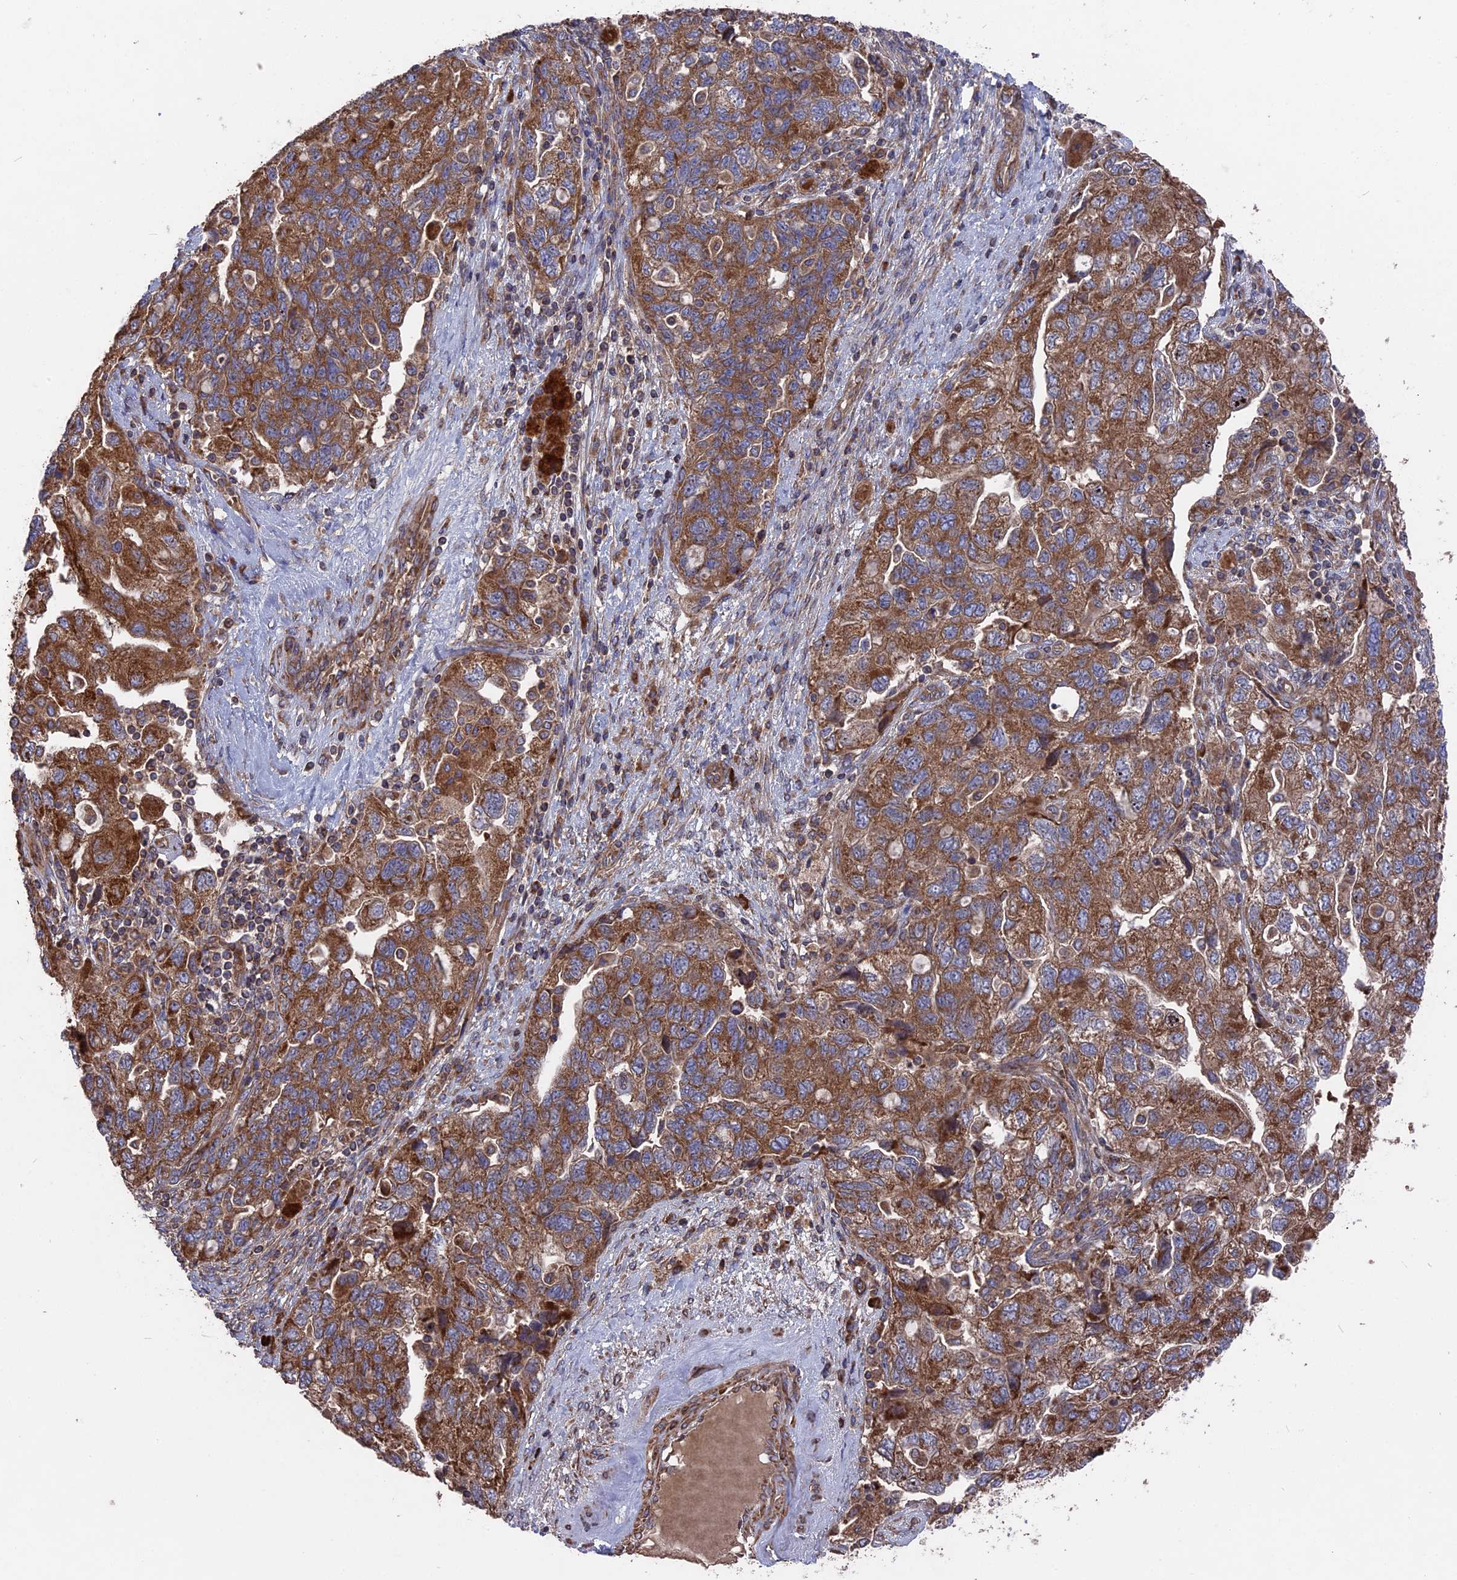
{"staining": {"intensity": "moderate", "quantity": ">75%", "location": "cytoplasmic/membranous"}, "tissue": "ovarian cancer", "cell_type": "Tumor cells", "image_type": "cancer", "snomed": [{"axis": "morphology", "description": "Carcinoma, NOS"}, {"axis": "morphology", "description": "Cystadenocarcinoma, serous, NOS"}, {"axis": "topography", "description": "Ovary"}], "caption": "Immunohistochemistry staining of ovarian serous cystadenocarcinoma, which shows medium levels of moderate cytoplasmic/membranous positivity in about >75% of tumor cells indicating moderate cytoplasmic/membranous protein expression. The staining was performed using DAB (brown) for protein detection and nuclei were counterstained in hematoxylin (blue).", "gene": "TELO2", "patient": {"sex": "female", "age": 69}}